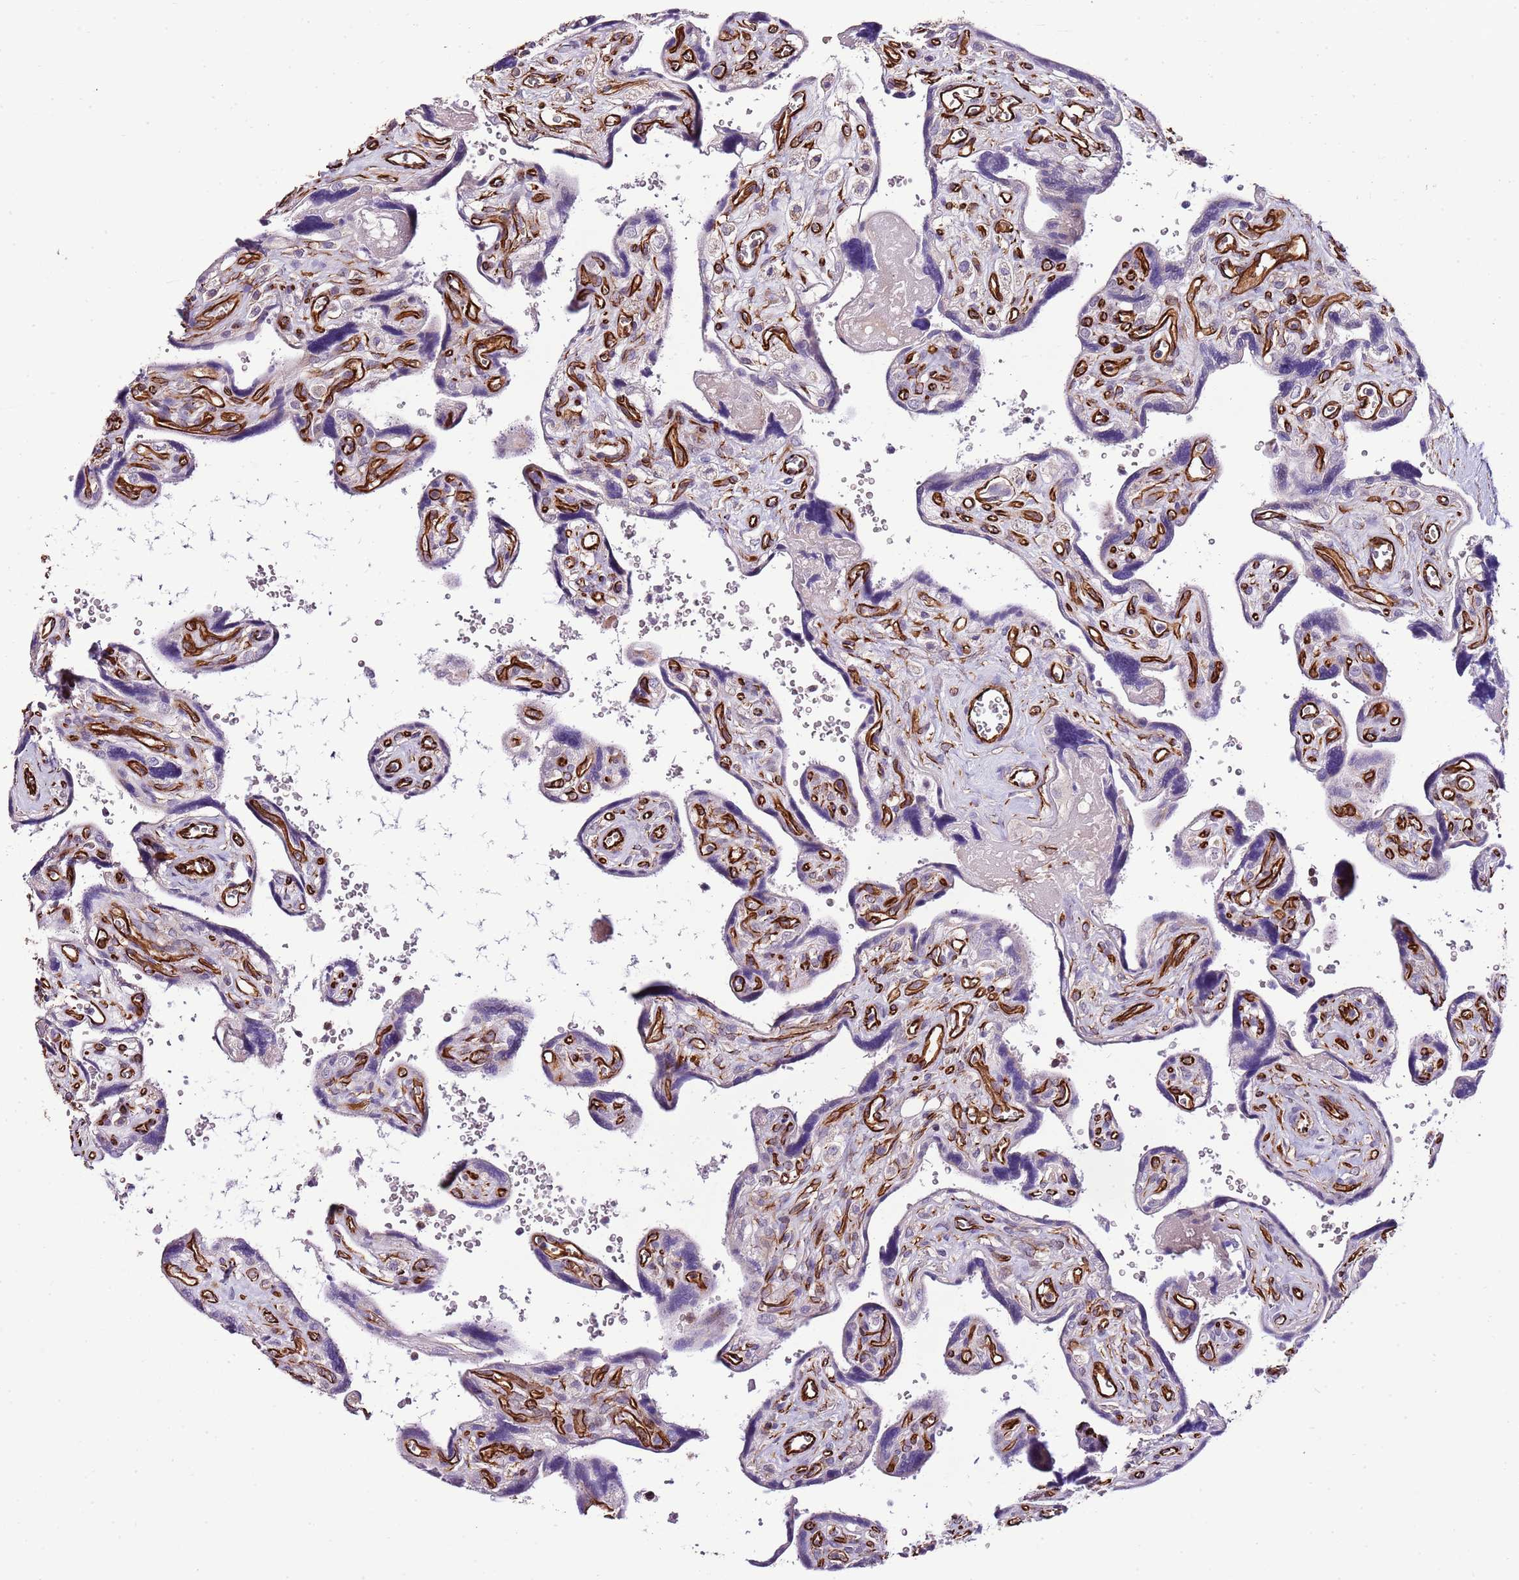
{"staining": {"intensity": "negative", "quantity": "none", "location": "none"}, "tissue": "placenta", "cell_type": "Trophoblastic cells", "image_type": "normal", "snomed": [{"axis": "morphology", "description": "Normal tissue, NOS"}, {"axis": "topography", "description": "Placenta"}], "caption": "An image of human placenta is negative for staining in trophoblastic cells. (DAB (3,3'-diaminobenzidine) immunohistochemistry, high magnification).", "gene": "ZNF786", "patient": {"sex": "female", "age": 39}}